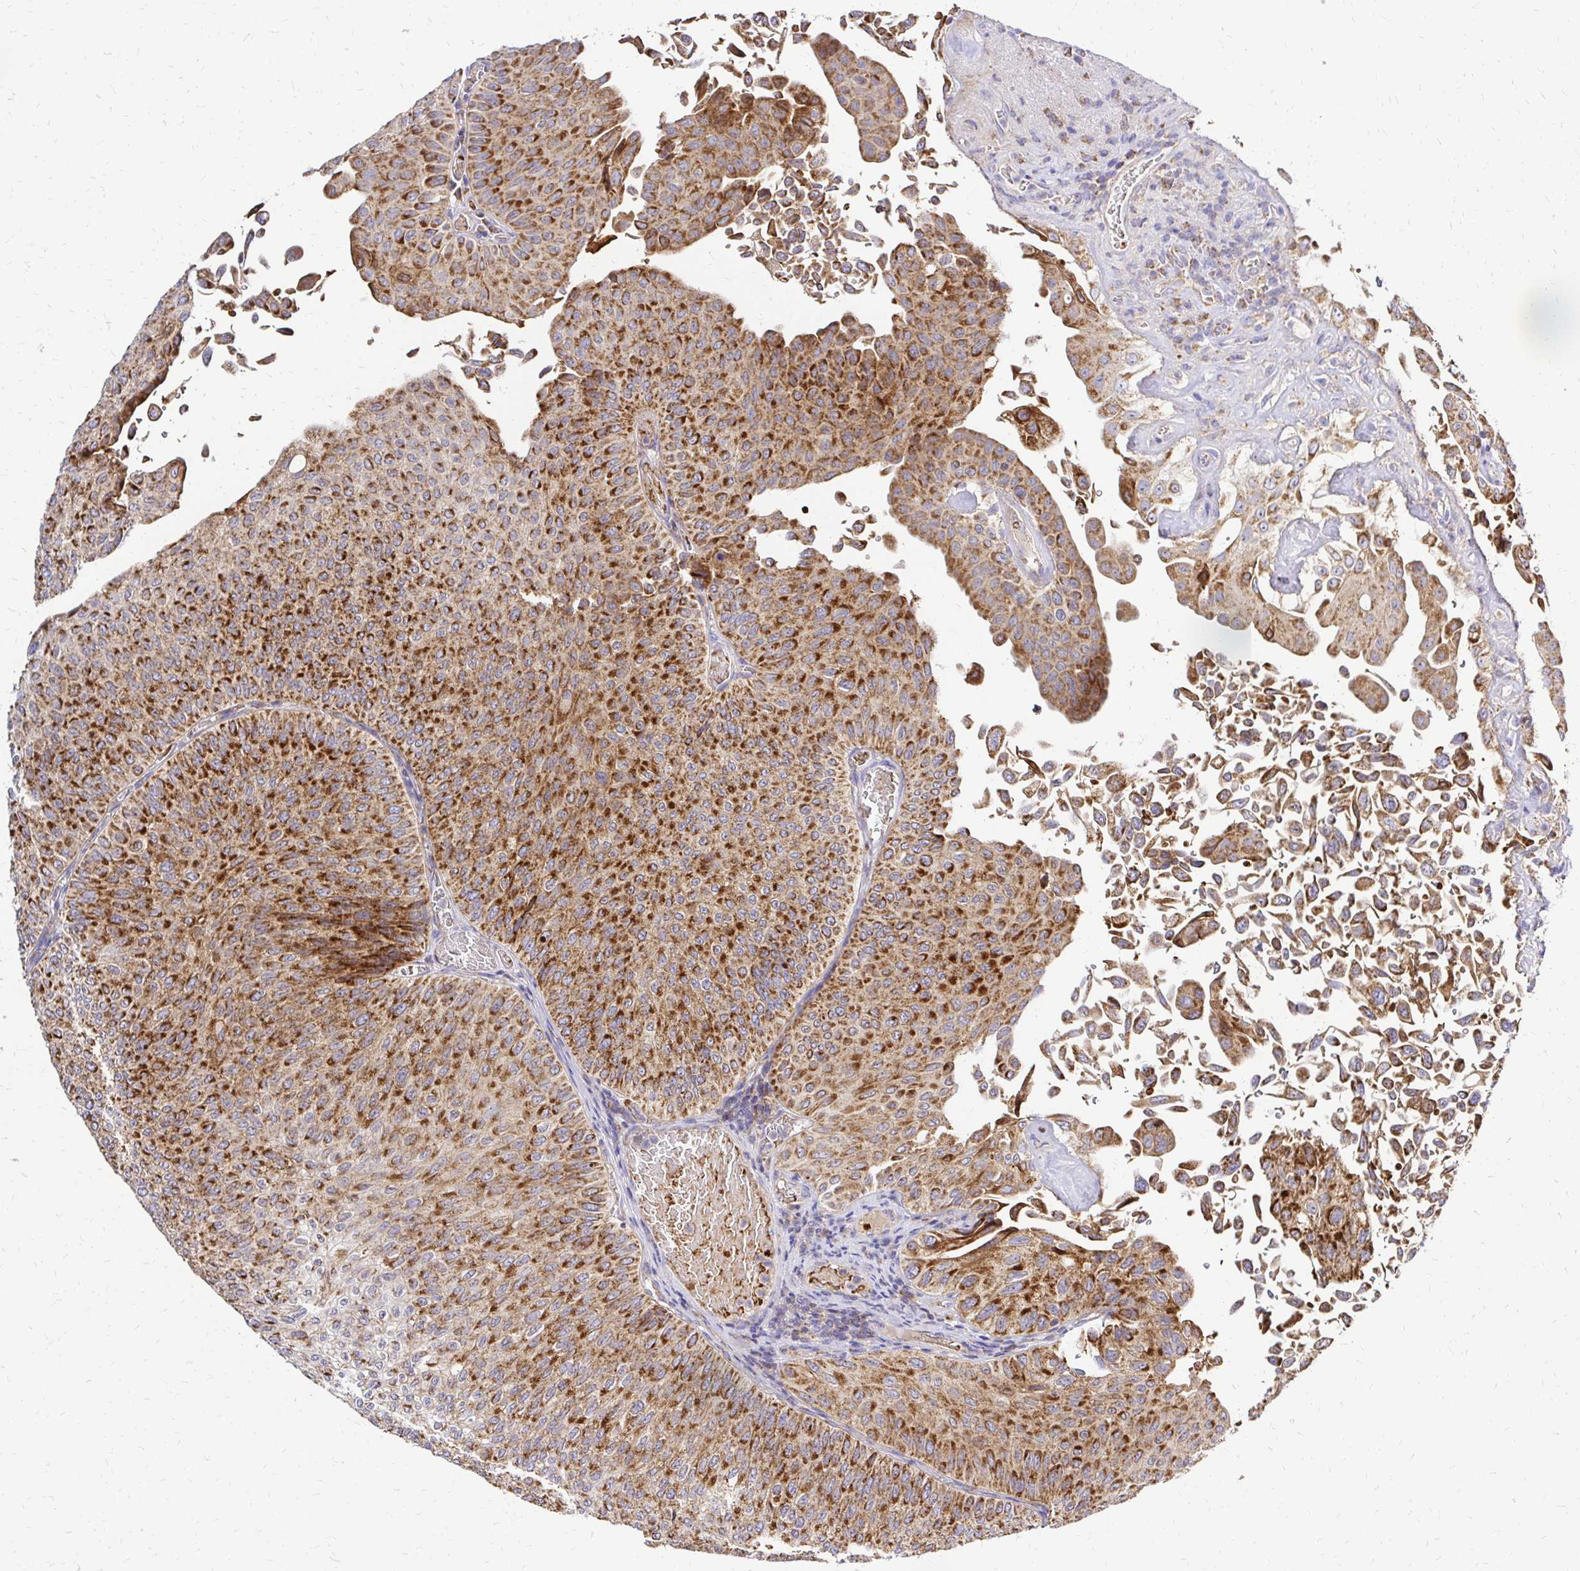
{"staining": {"intensity": "moderate", "quantity": ">75%", "location": "cytoplasmic/membranous"}, "tissue": "urothelial cancer", "cell_type": "Tumor cells", "image_type": "cancer", "snomed": [{"axis": "morphology", "description": "Urothelial carcinoma, NOS"}, {"axis": "topography", "description": "Urinary bladder"}], "caption": "Protein expression analysis of transitional cell carcinoma demonstrates moderate cytoplasmic/membranous expression in about >75% of tumor cells.", "gene": "MRPL13", "patient": {"sex": "male", "age": 59}}